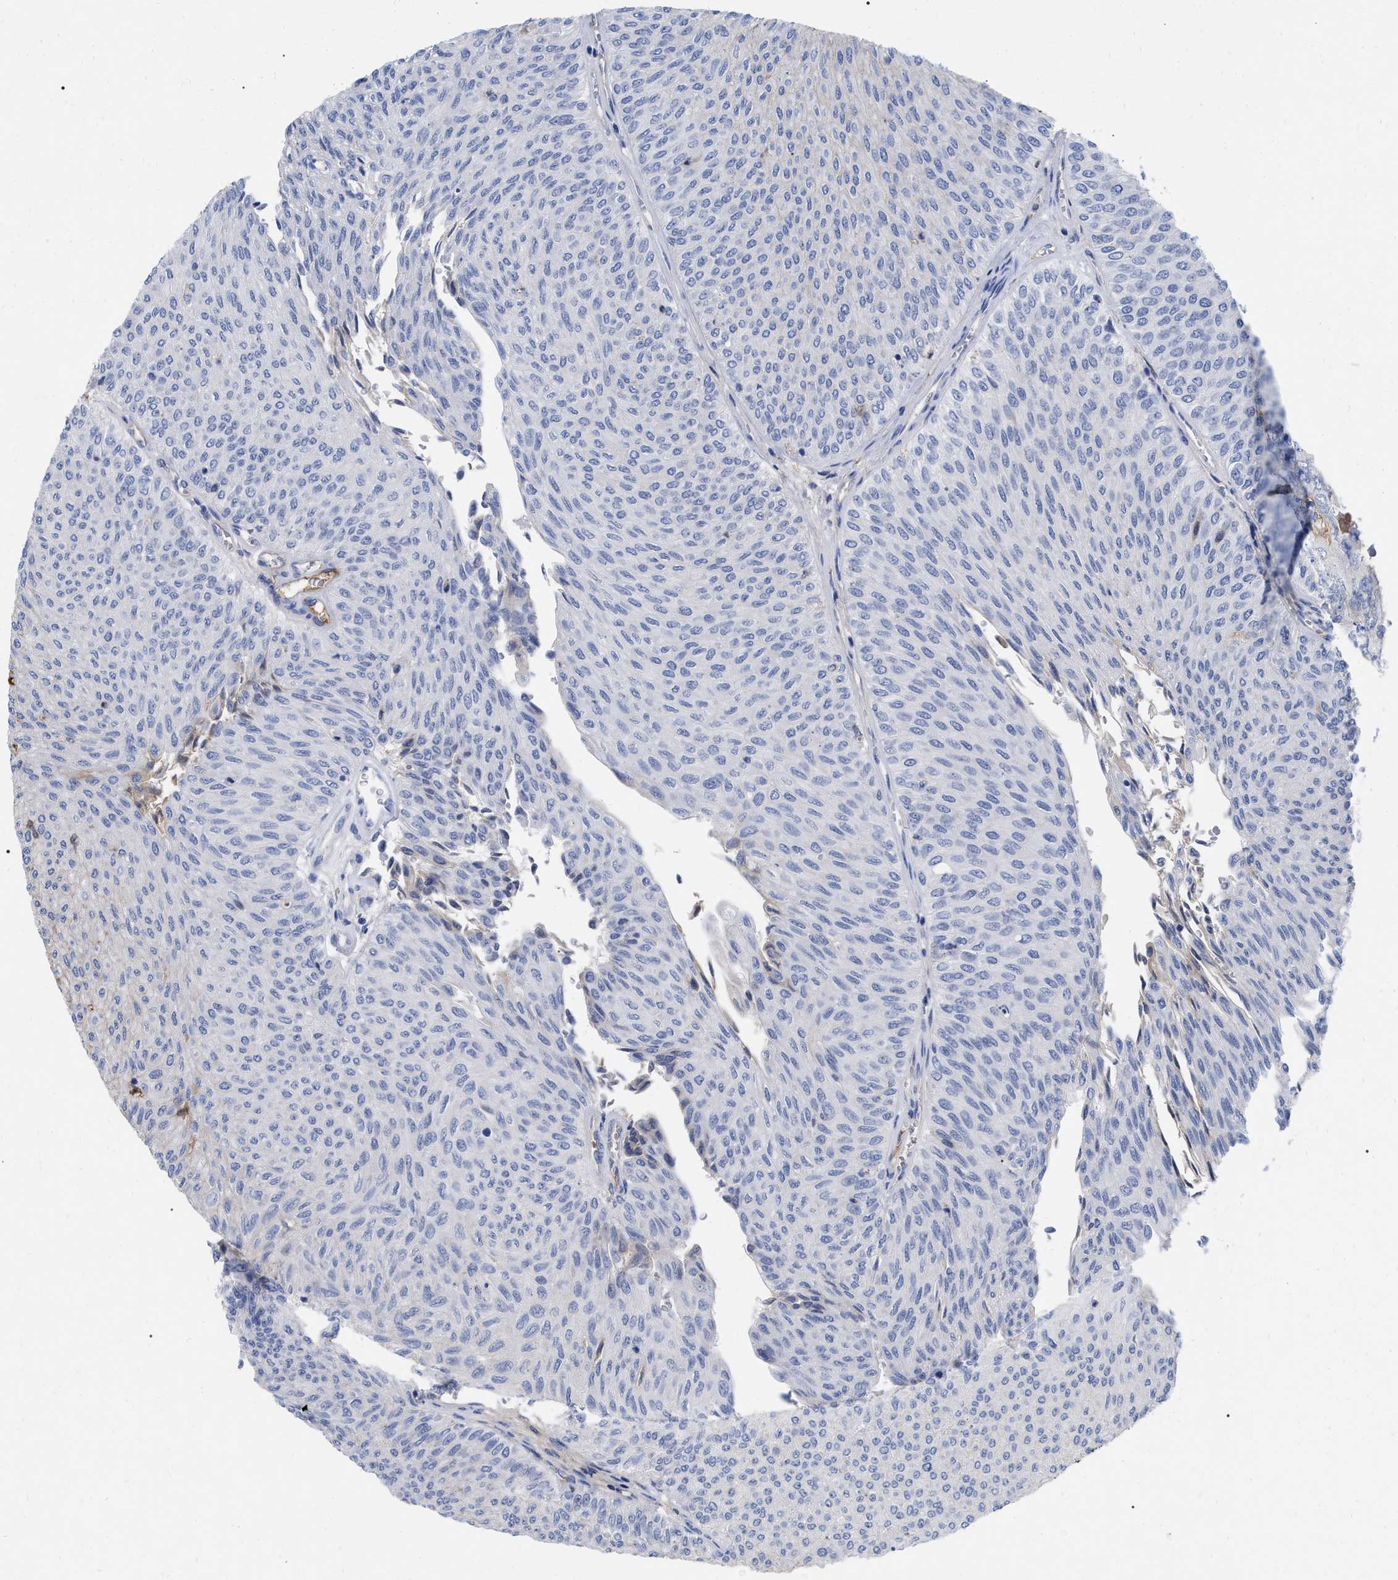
{"staining": {"intensity": "negative", "quantity": "none", "location": "none"}, "tissue": "urothelial cancer", "cell_type": "Tumor cells", "image_type": "cancer", "snomed": [{"axis": "morphology", "description": "Urothelial carcinoma, Low grade"}, {"axis": "topography", "description": "Urinary bladder"}], "caption": "Tumor cells are negative for brown protein staining in urothelial cancer. The staining is performed using DAB brown chromogen with nuclei counter-stained in using hematoxylin.", "gene": "IGHV5-51", "patient": {"sex": "male", "age": 78}}